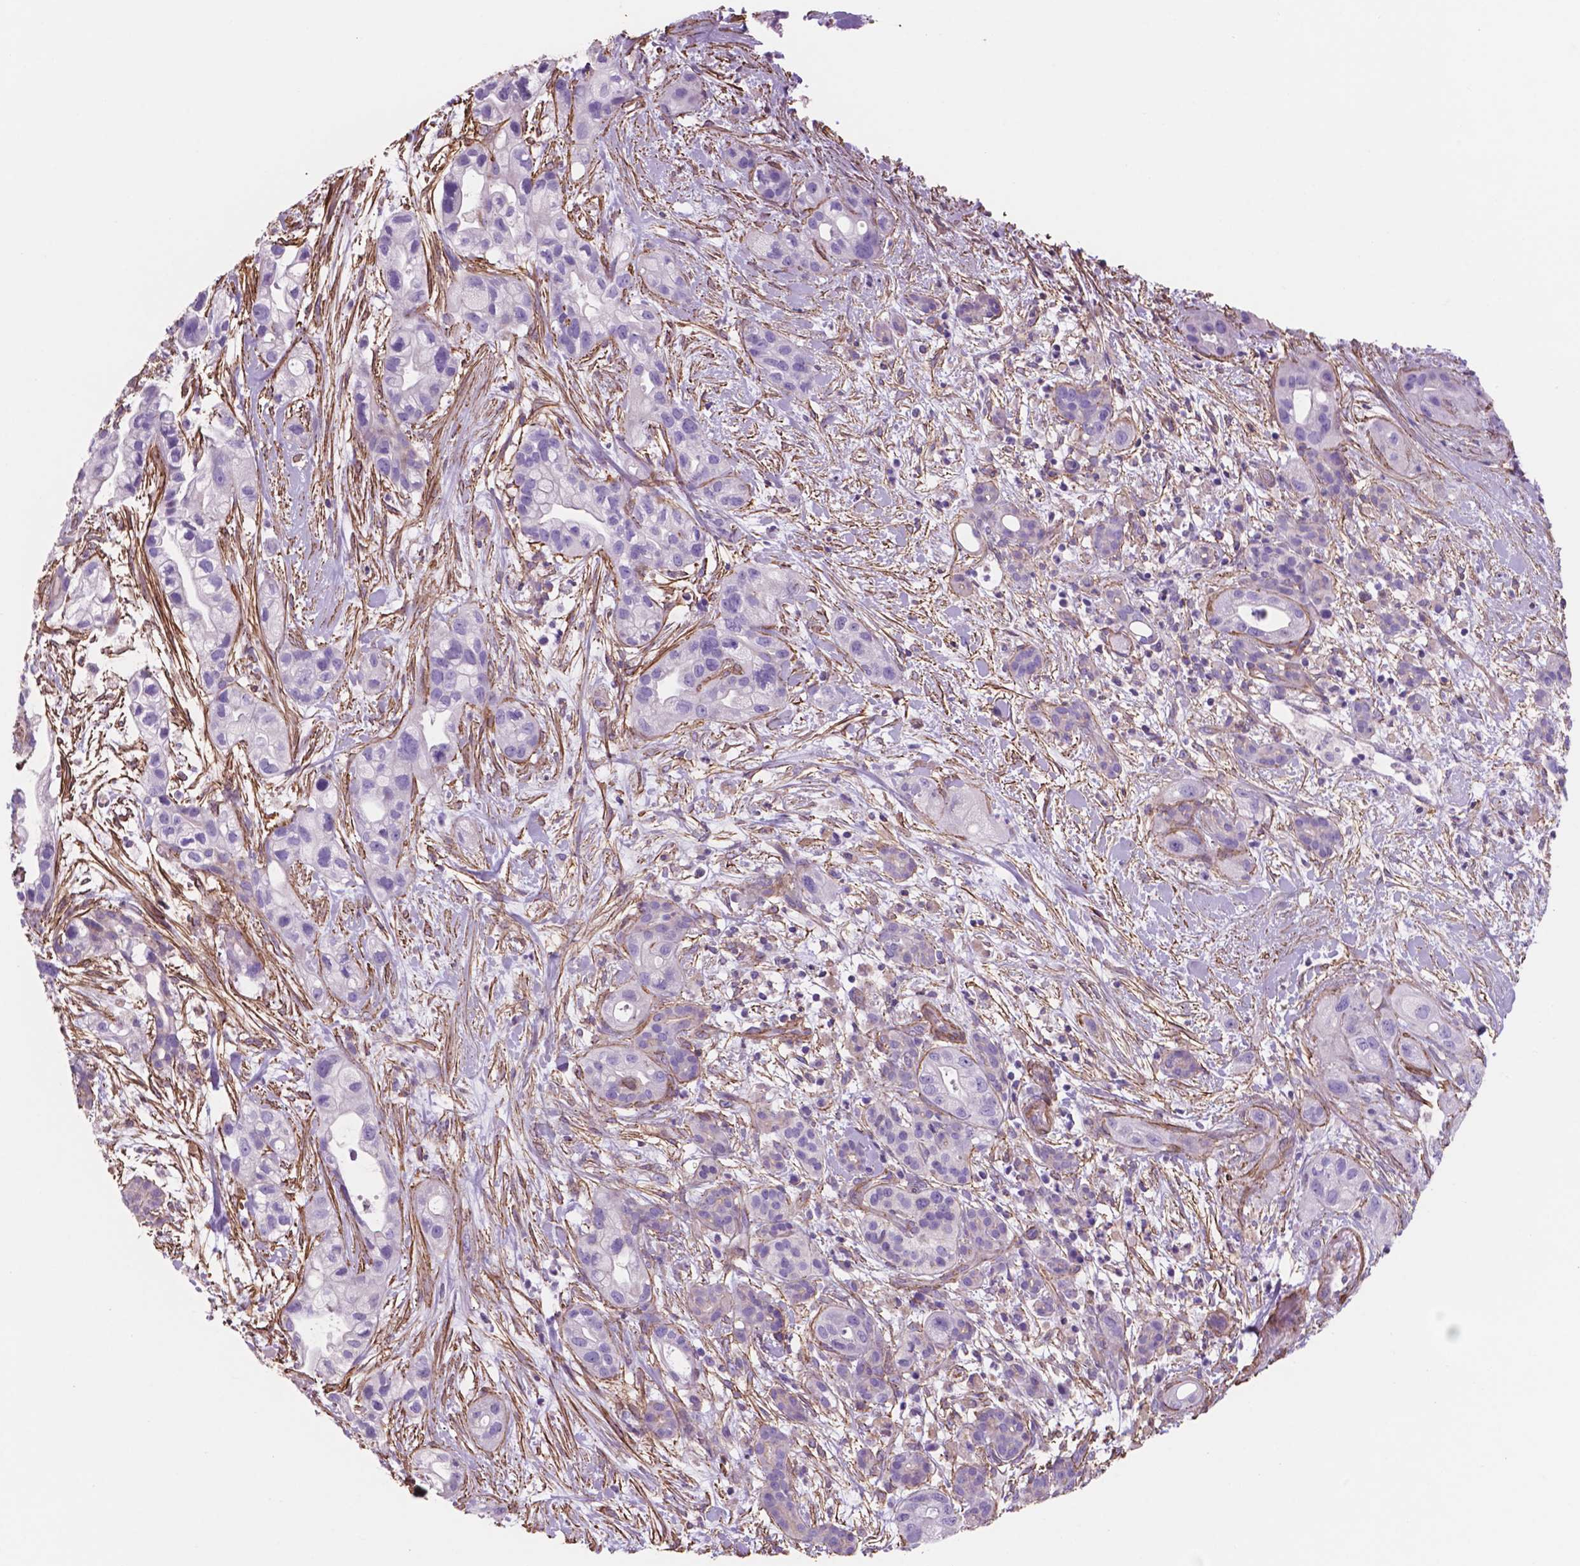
{"staining": {"intensity": "negative", "quantity": "none", "location": "none"}, "tissue": "pancreatic cancer", "cell_type": "Tumor cells", "image_type": "cancer", "snomed": [{"axis": "morphology", "description": "Adenocarcinoma, NOS"}, {"axis": "topography", "description": "Pancreas"}], "caption": "Tumor cells are negative for brown protein staining in pancreatic cancer (adenocarcinoma).", "gene": "TOR2A", "patient": {"sex": "male", "age": 44}}